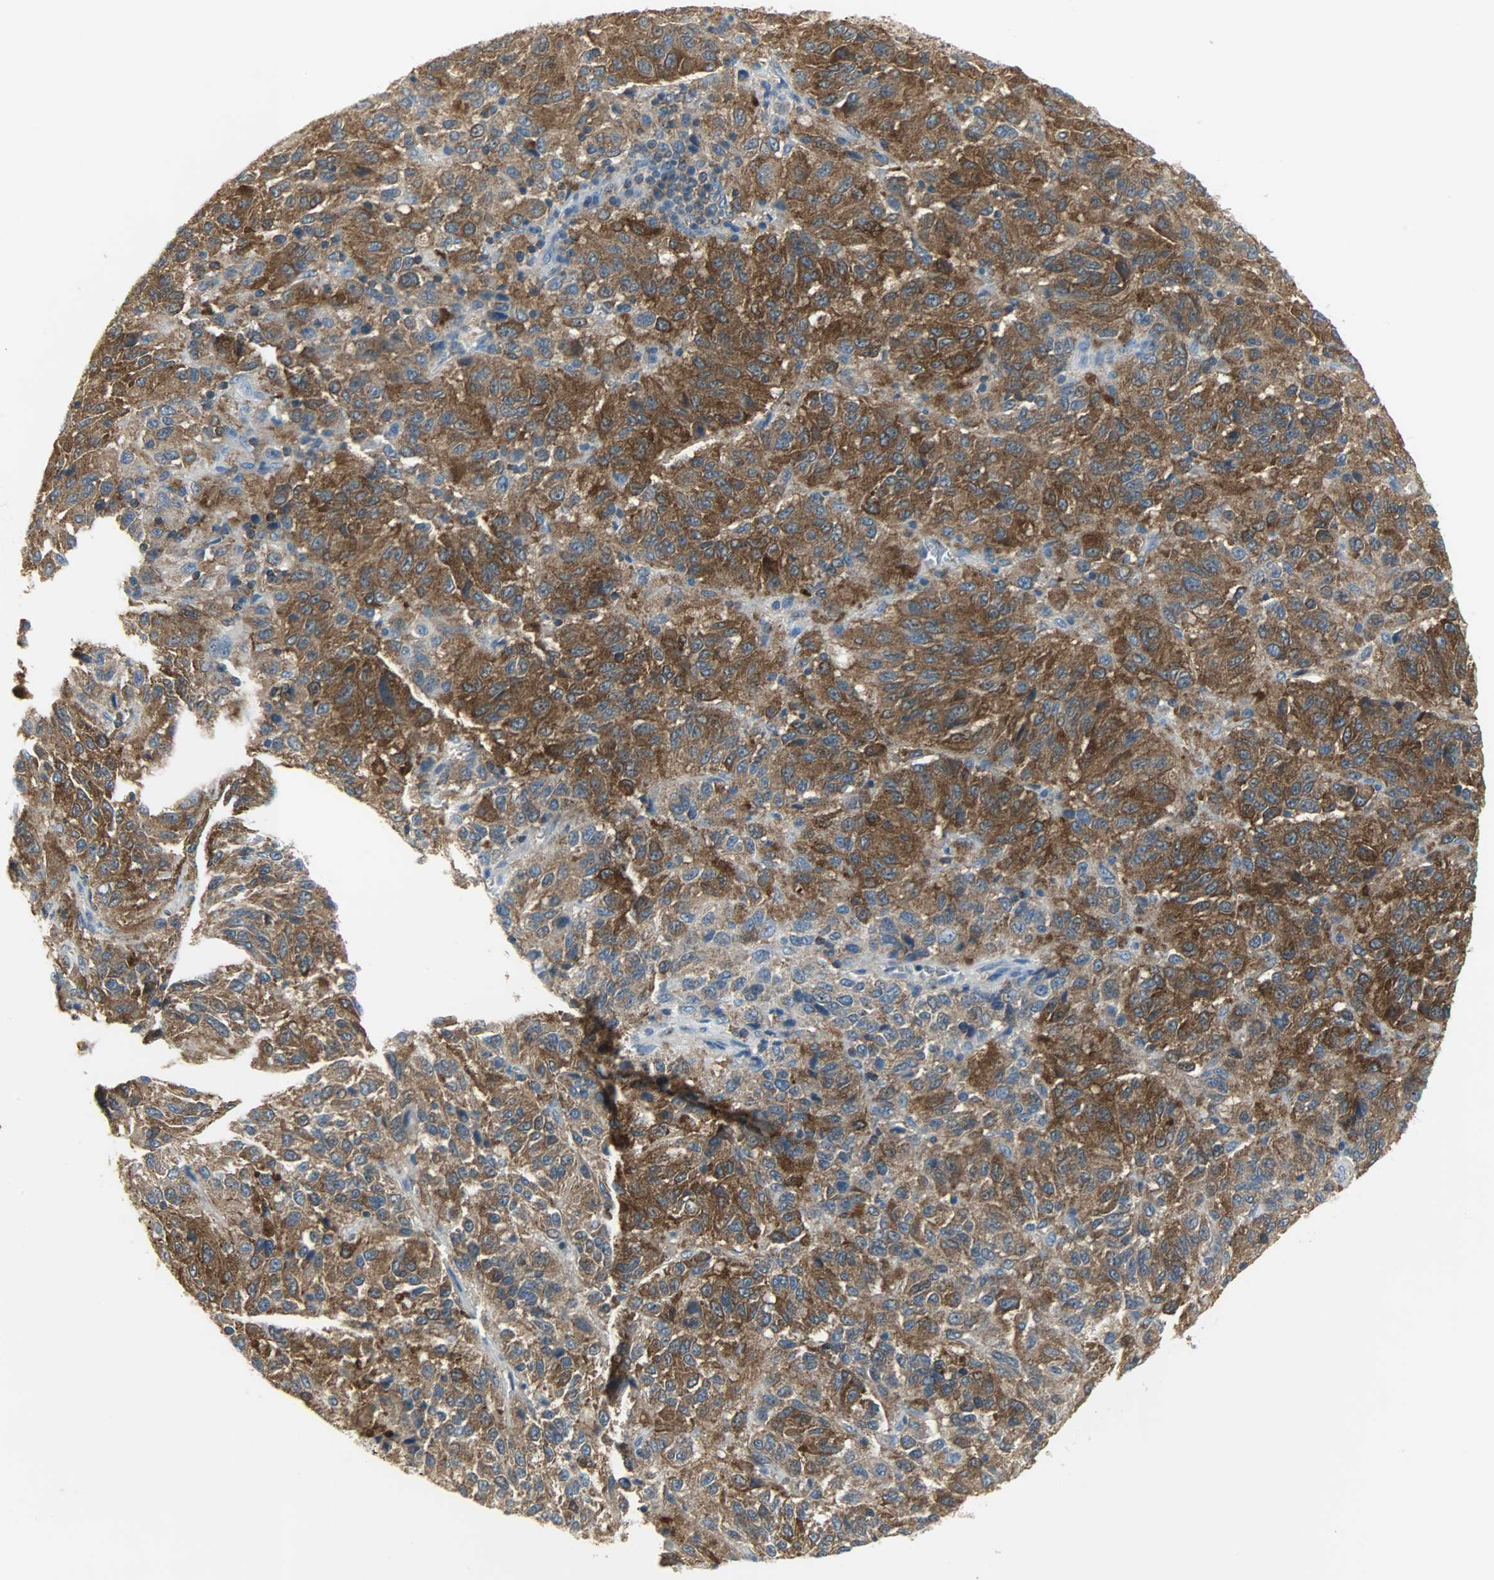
{"staining": {"intensity": "strong", "quantity": ">75%", "location": "cytoplasmic/membranous"}, "tissue": "melanoma", "cell_type": "Tumor cells", "image_type": "cancer", "snomed": [{"axis": "morphology", "description": "Malignant melanoma, Metastatic site"}, {"axis": "topography", "description": "Lung"}], "caption": "Protein staining of malignant melanoma (metastatic site) tissue demonstrates strong cytoplasmic/membranous expression in approximately >75% of tumor cells. The protein of interest is stained brown, and the nuclei are stained in blue (DAB (3,3'-diaminobenzidine) IHC with brightfield microscopy, high magnification).", "gene": "DNAJA4", "patient": {"sex": "male", "age": 64}}